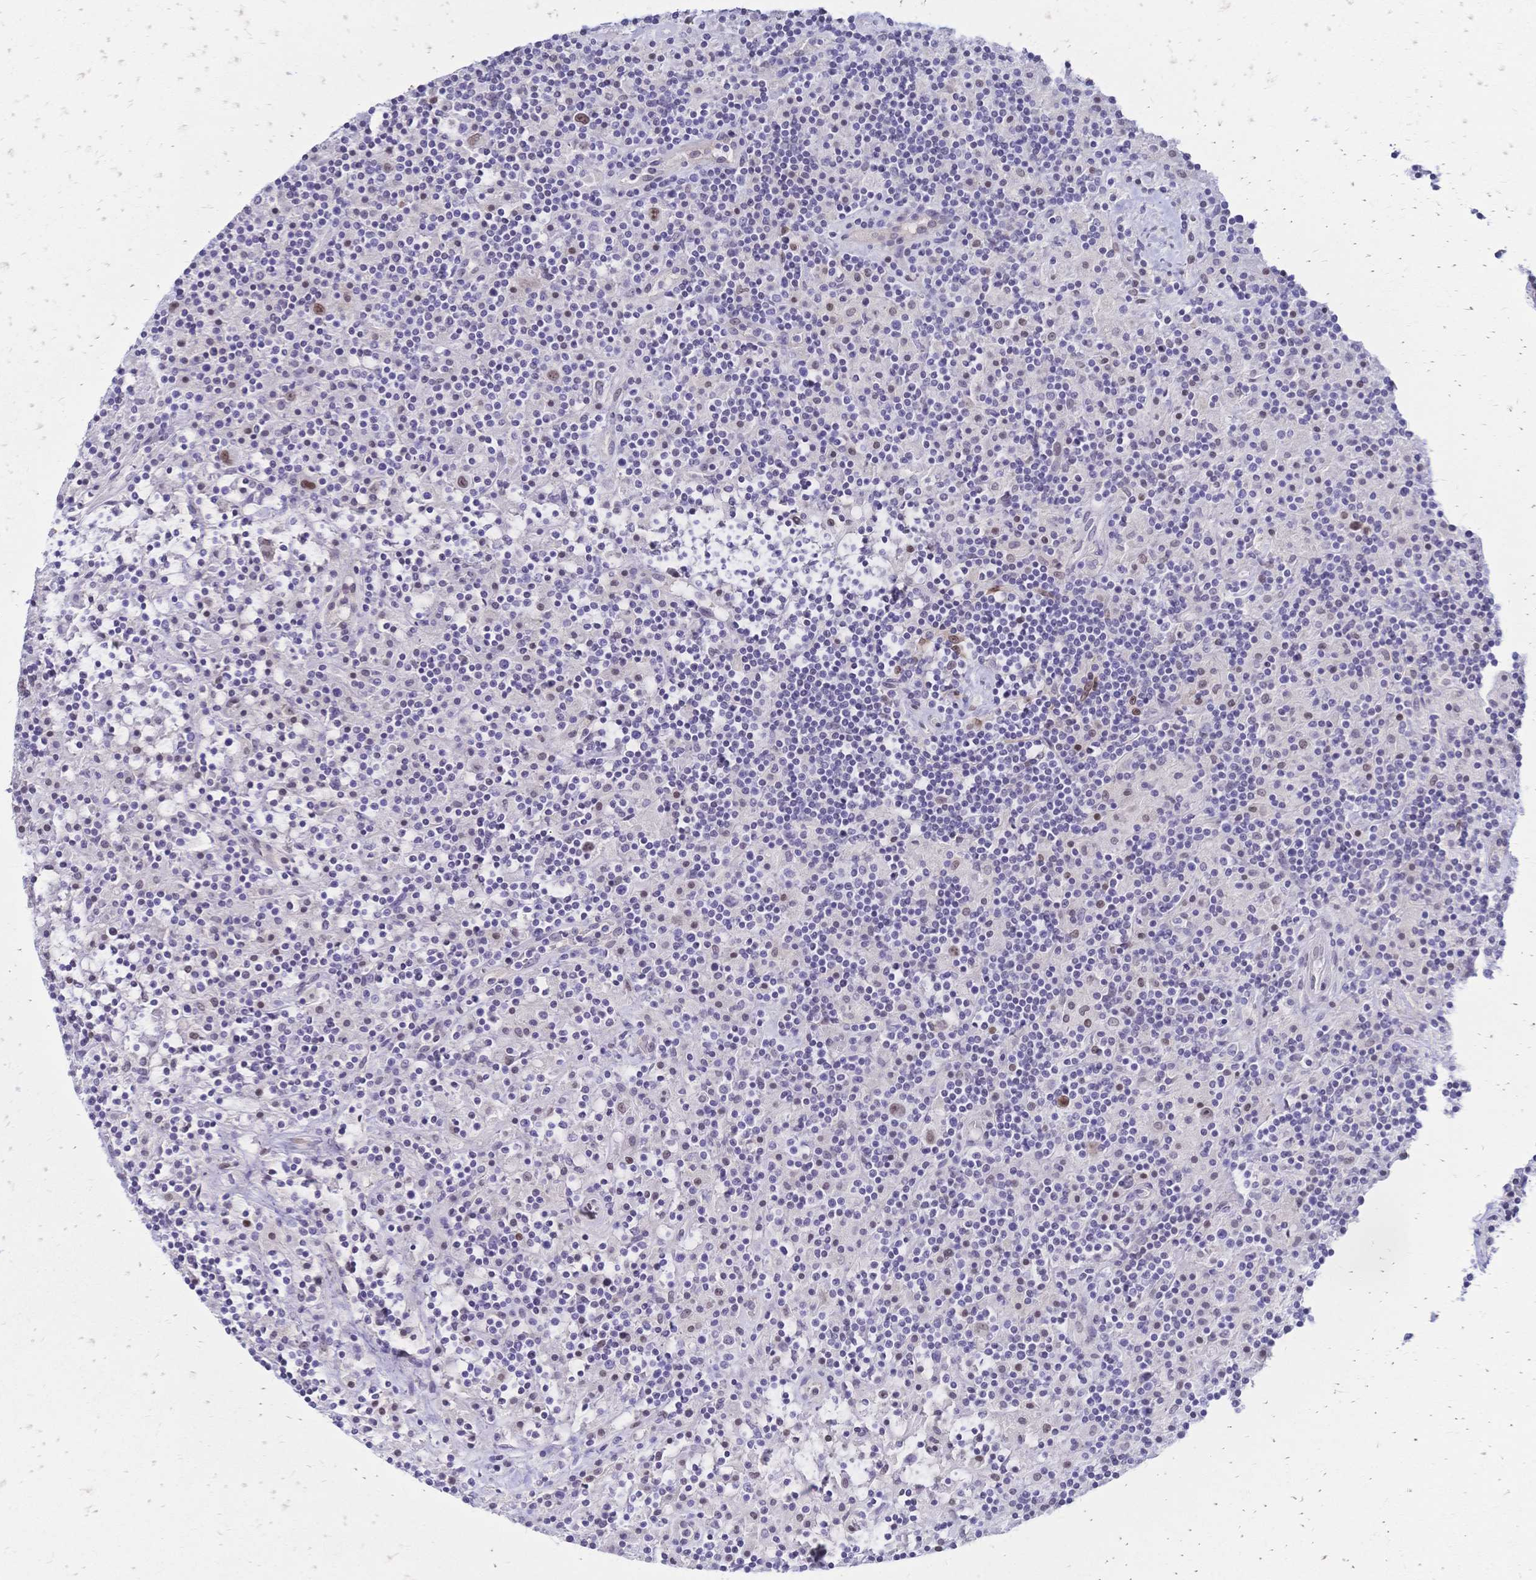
{"staining": {"intensity": "moderate", "quantity": "<25%", "location": "nuclear"}, "tissue": "lymphoma", "cell_type": "Tumor cells", "image_type": "cancer", "snomed": [{"axis": "morphology", "description": "Hodgkin's disease, NOS"}, {"axis": "topography", "description": "Lymph node"}], "caption": "The histopathology image demonstrates a brown stain indicating the presence of a protein in the nuclear of tumor cells in lymphoma.", "gene": "NFIC", "patient": {"sex": "male", "age": 70}}